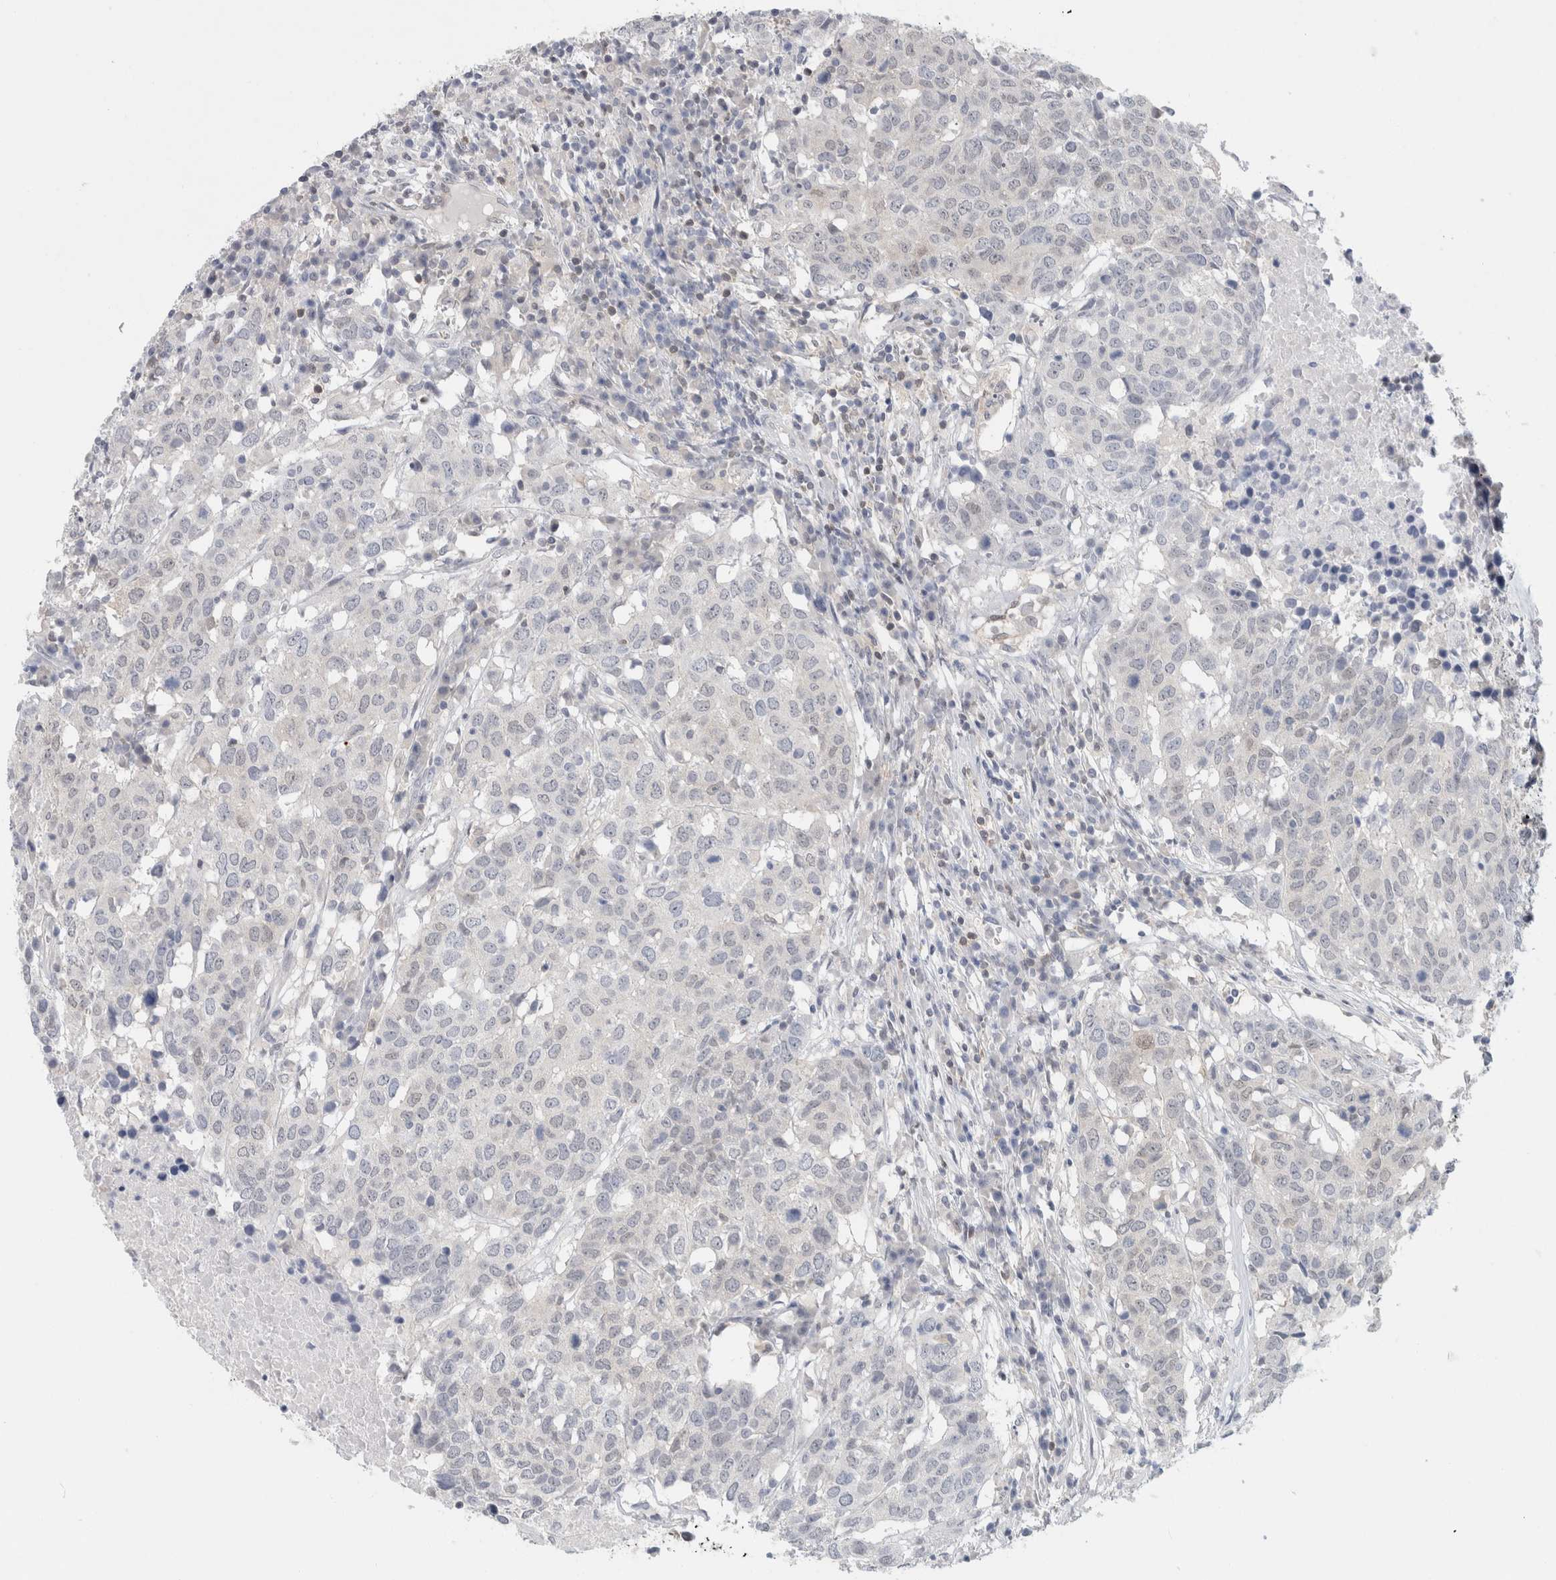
{"staining": {"intensity": "negative", "quantity": "none", "location": "none"}, "tissue": "head and neck cancer", "cell_type": "Tumor cells", "image_type": "cancer", "snomed": [{"axis": "morphology", "description": "Squamous cell carcinoma, NOS"}, {"axis": "topography", "description": "Head-Neck"}], "caption": "Immunohistochemistry histopathology image of neoplastic tissue: human head and neck squamous cell carcinoma stained with DAB shows no significant protein positivity in tumor cells.", "gene": "CASP6", "patient": {"sex": "male", "age": 66}}